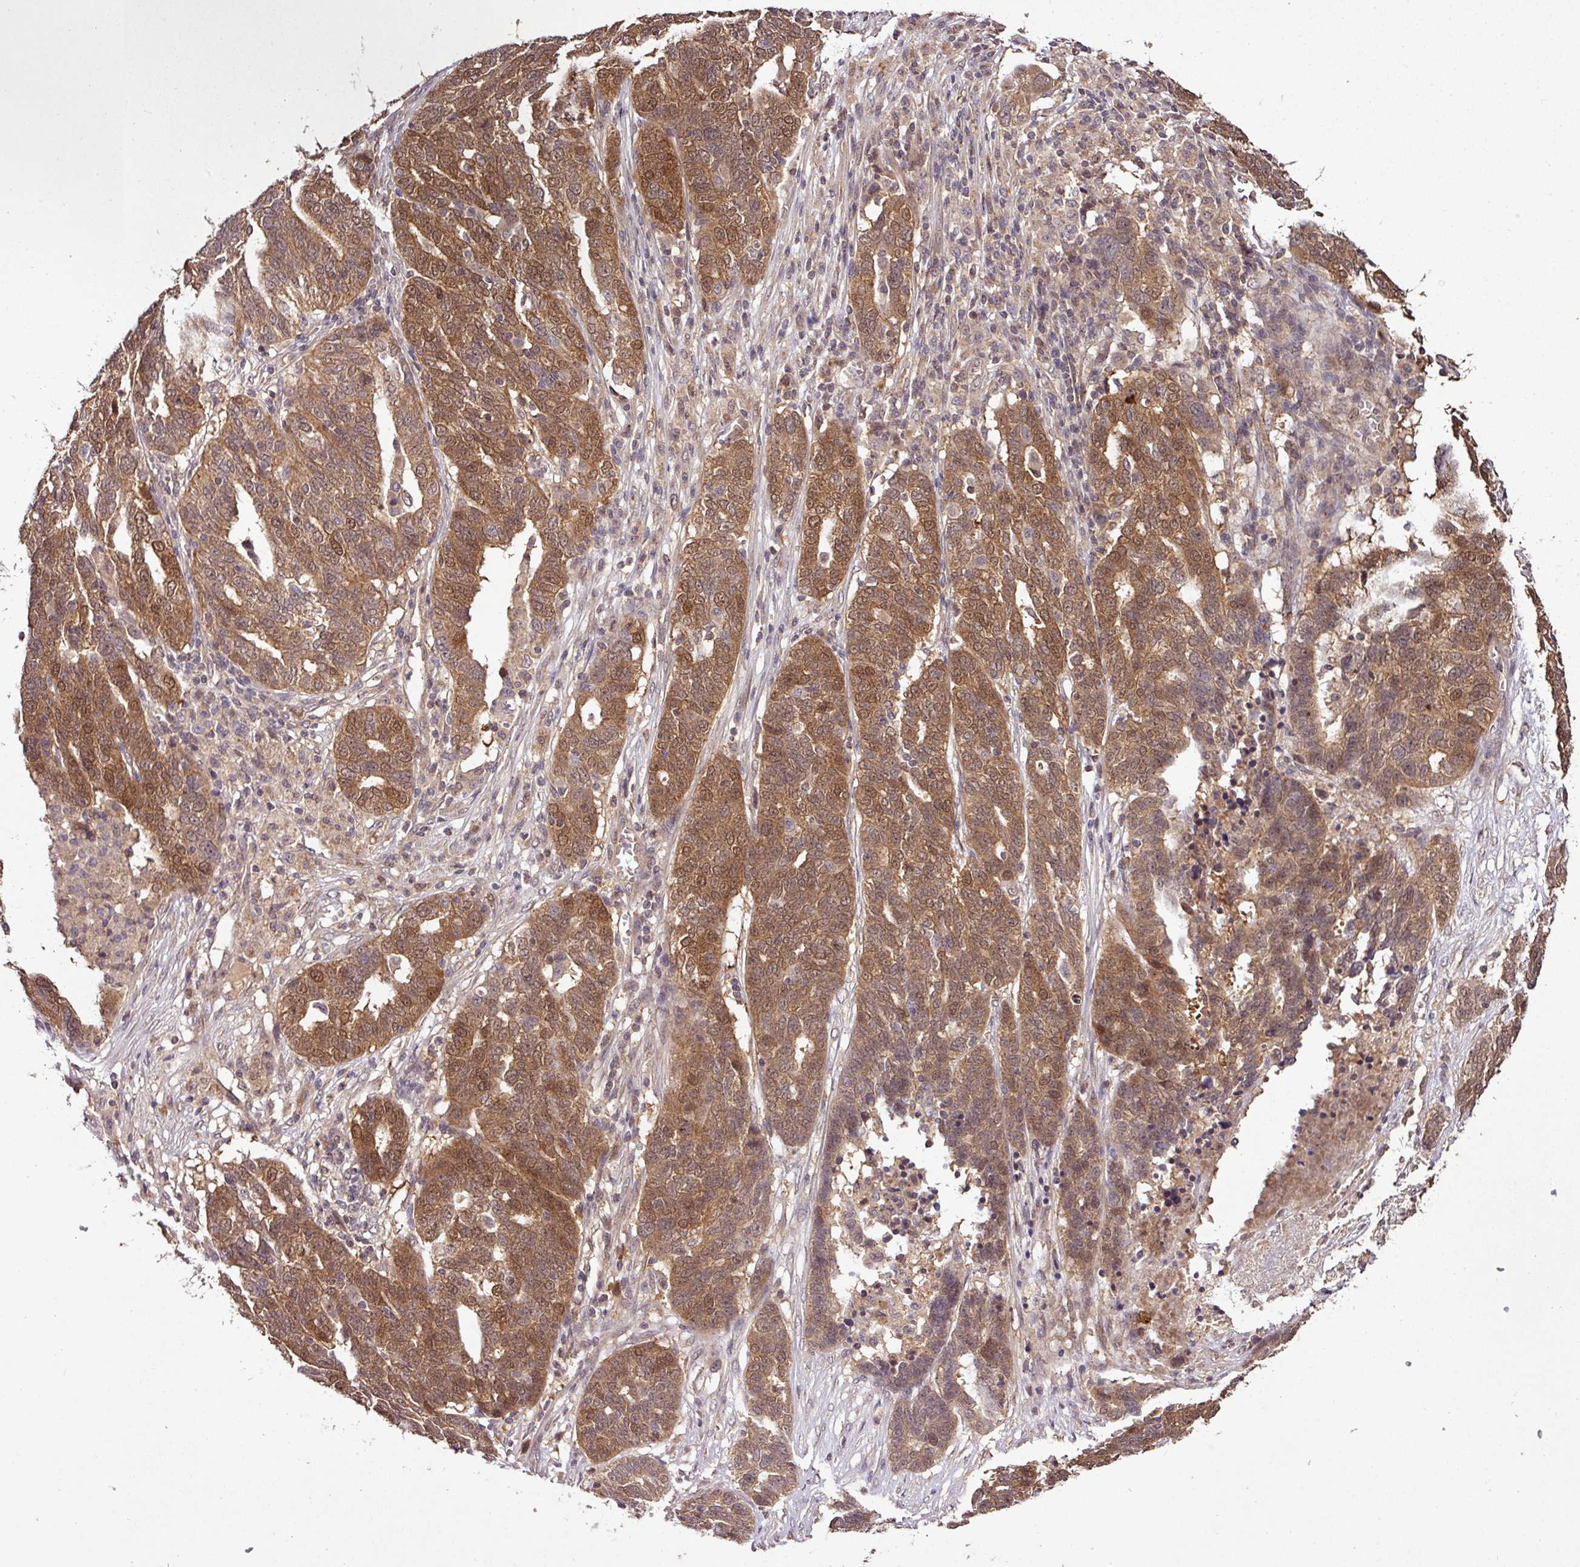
{"staining": {"intensity": "moderate", "quantity": ">75%", "location": "cytoplasmic/membranous,nuclear"}, "tissue": "ovarian cancer", "cell_type": "Tumor cells", "image_type": "cancer", "snomed": [{"axis": "morphology", "description": "Cystadenocarcinoma, serous, NOS"}, {"axis": "topography", "description": "Ovary"}], "caption": "The image demonstrates staining of ovarian cancer (serous cystadenocarcinoma), revealing moderate cytoplasmic/membranous and nuclear protein staining (brown color) within tumor cells. The staining was performed using DAB, with brown indicating positive protein expression. Nuclei are stained blue with hematoxylin.", "gene": "FAIM", "patient": {"sex": "female", "age": 59}}